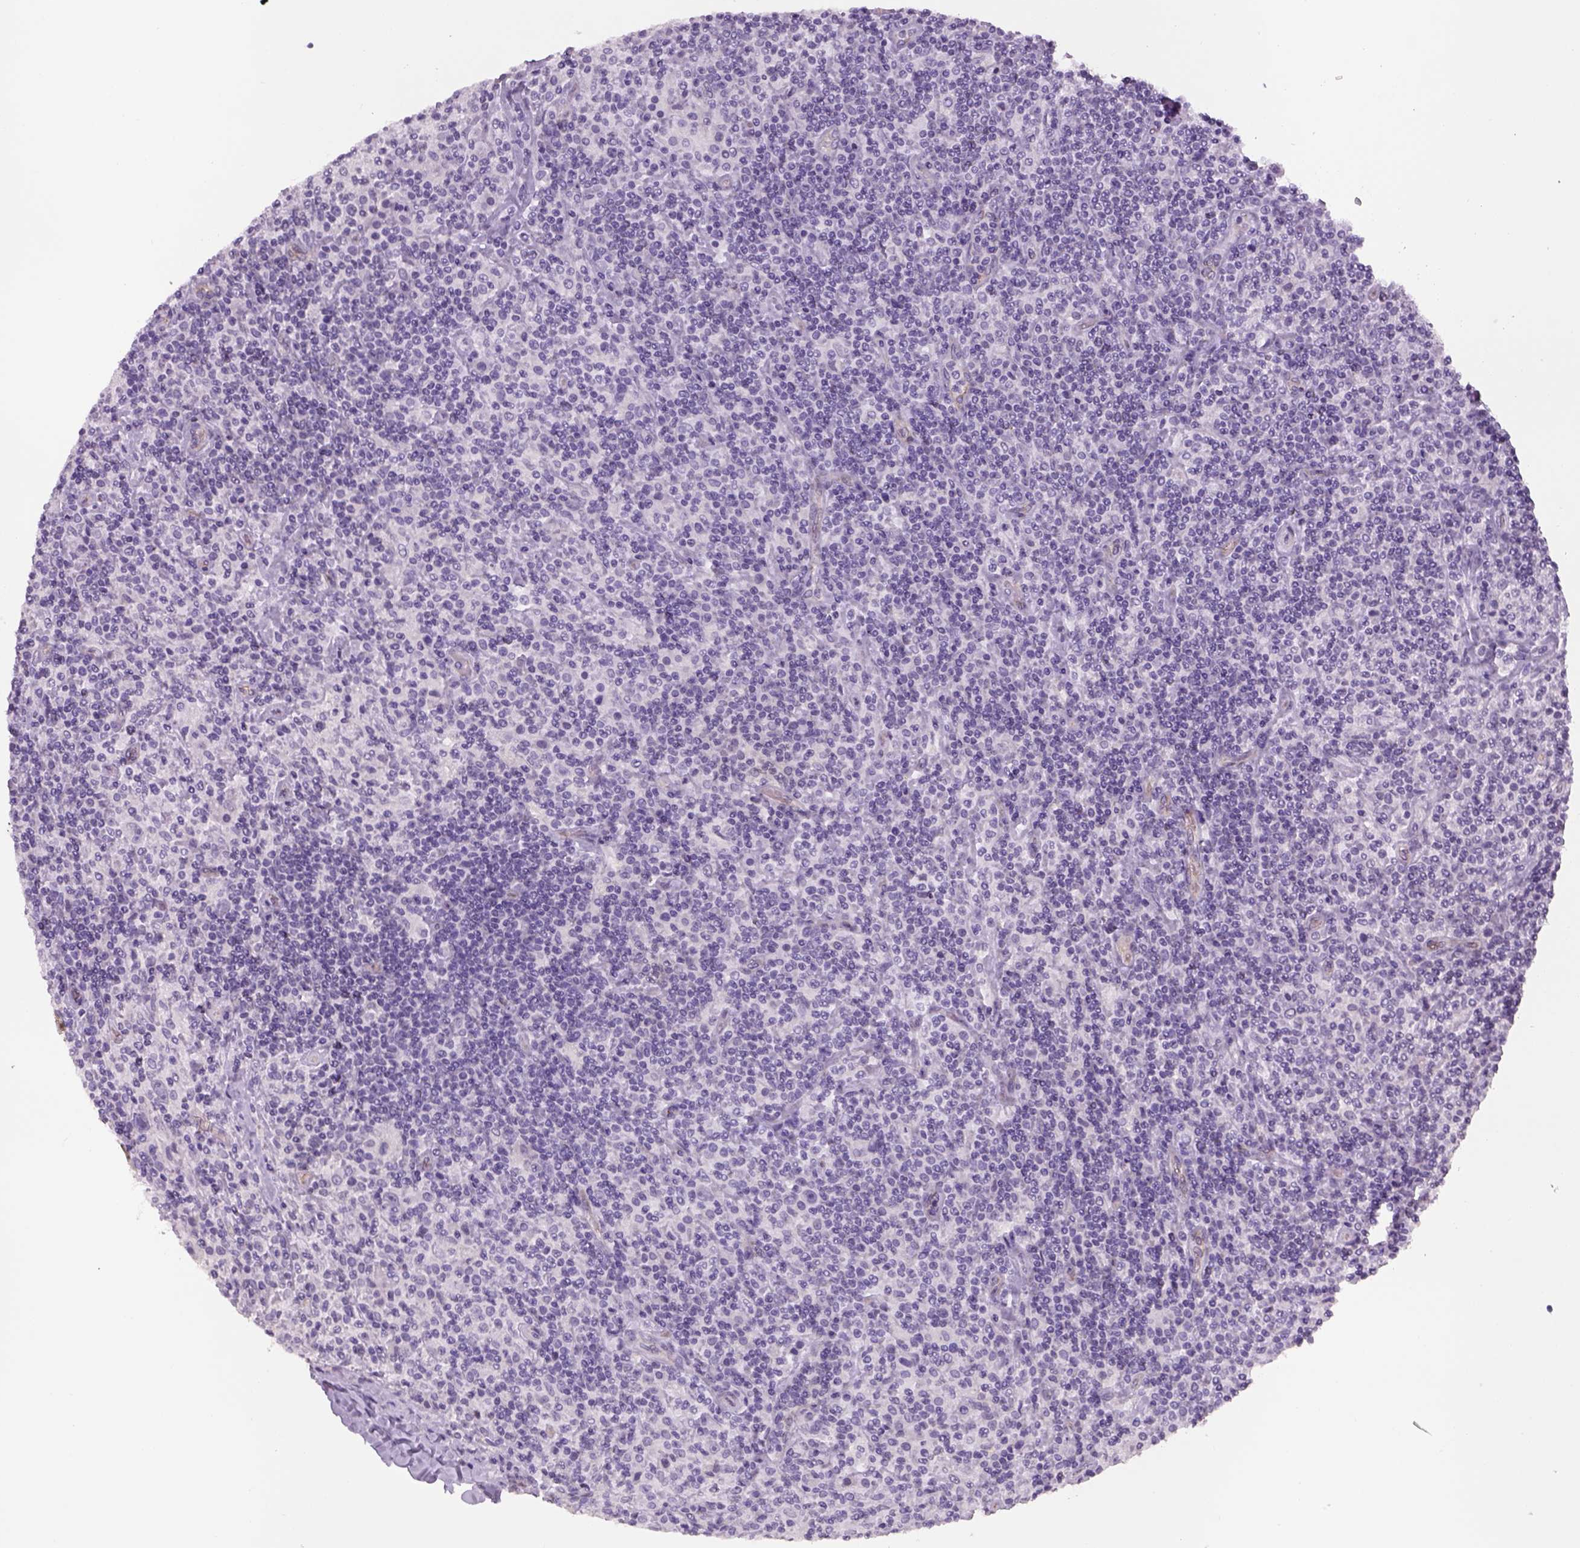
{"staining": {"intensity": "negative", "quantity": "none", "location": "none"}, "tissue": "lymphoma", "cell_type": "Tumor cells", "image_type": "cancer", "snomed": [{"axis": "morphology", "description": "Hodgkin's disease, NOS"}, {"axis": "topography", "description": "Lymph node"}], "caption": "The image reveals no staining of tumor cells in Hodgkin's disease.", "gene": "PRRT1", "patient": {"sex": "male", "age": 70}}